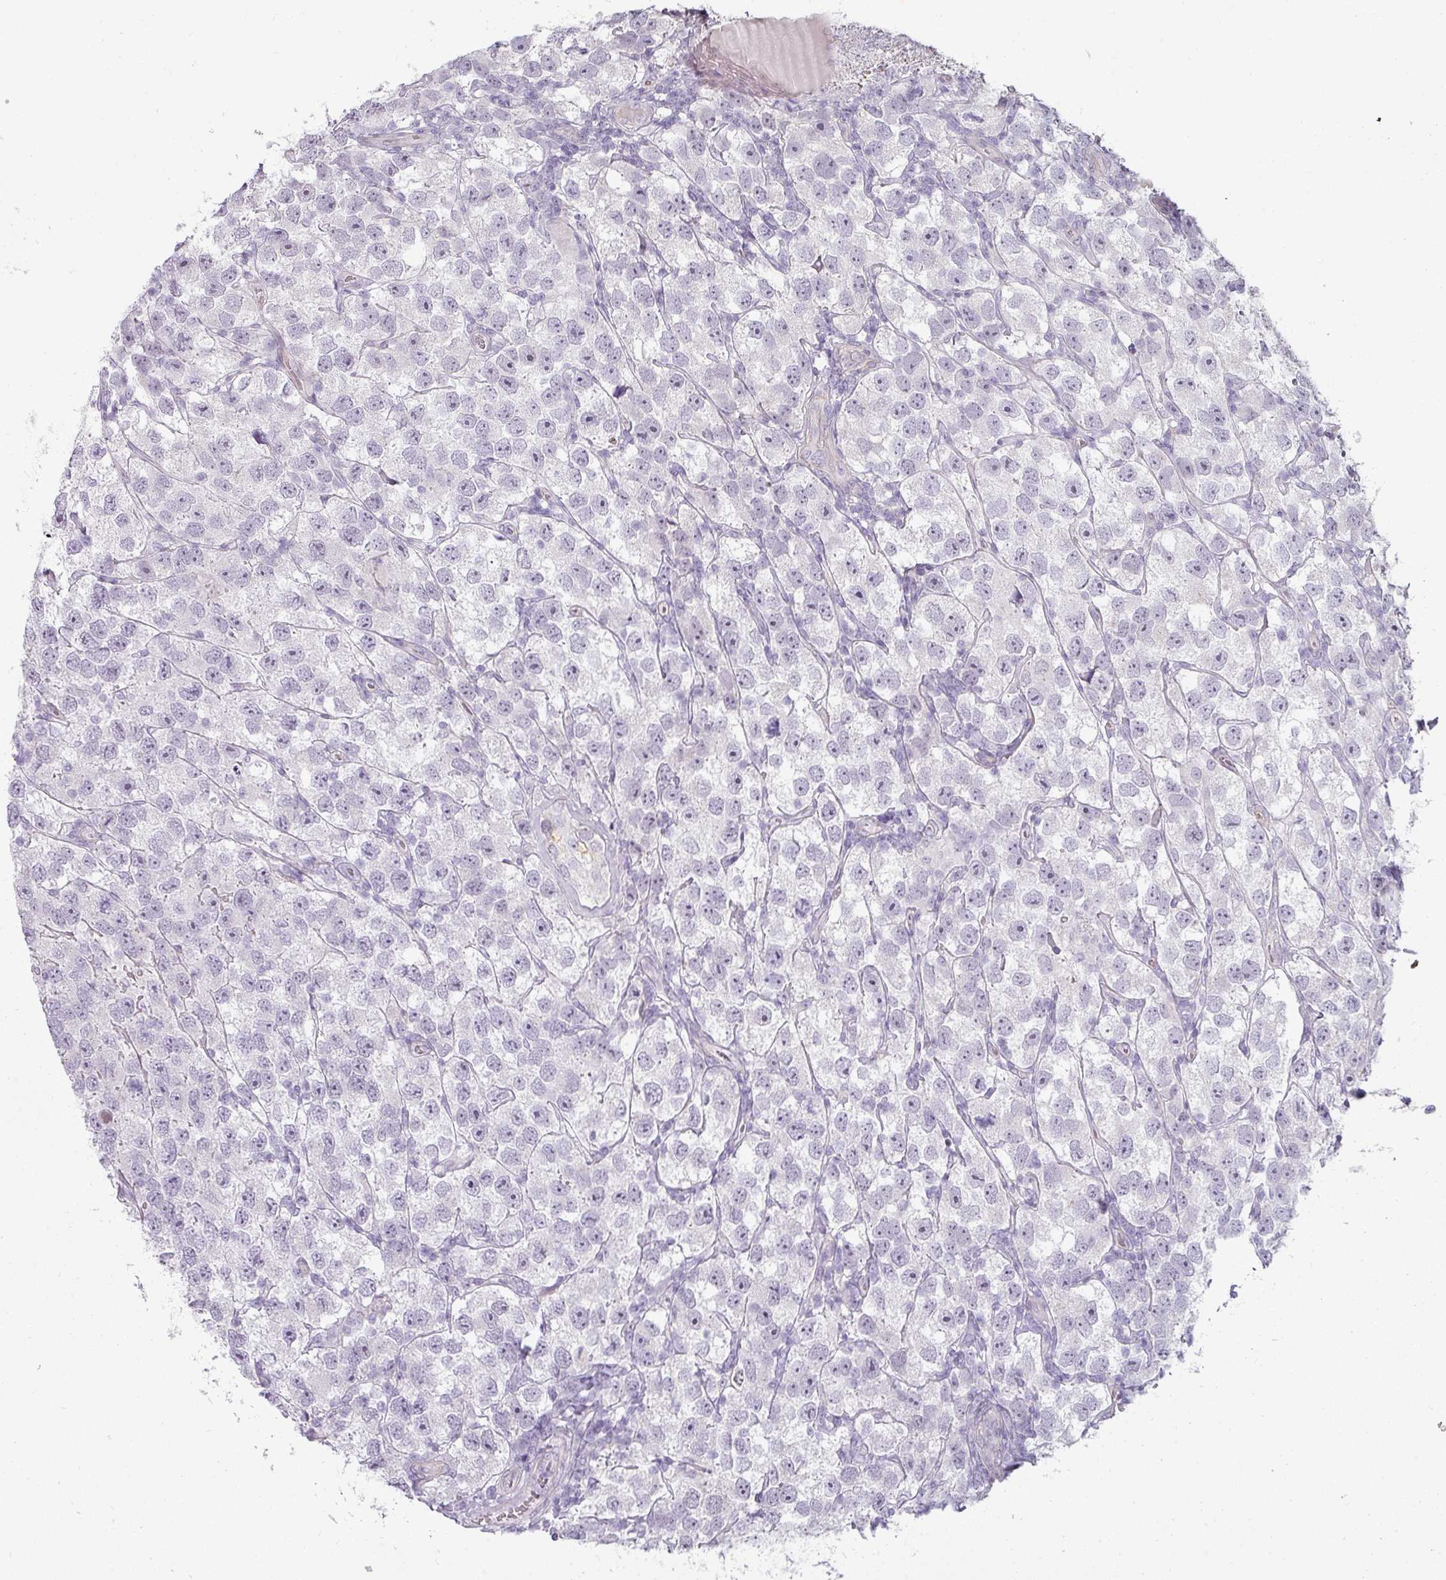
{"staining": {"intensity": "negative", "quantity": "none", "location": "none"}, "tissue": "testis cancer", "cell_type": "Tumor cells", "image_type": "cancer", "snomed": [{"axis": "morphology", "description": "Seminoma, NOS"}, {"axis": "topography", "description": "Testis"}], "caption": "Tumor cells are negative for brown protein staining in testis cancer (seminoma).", "gene": "ASB1", "patient": {"sex": "male", "age": 26}}